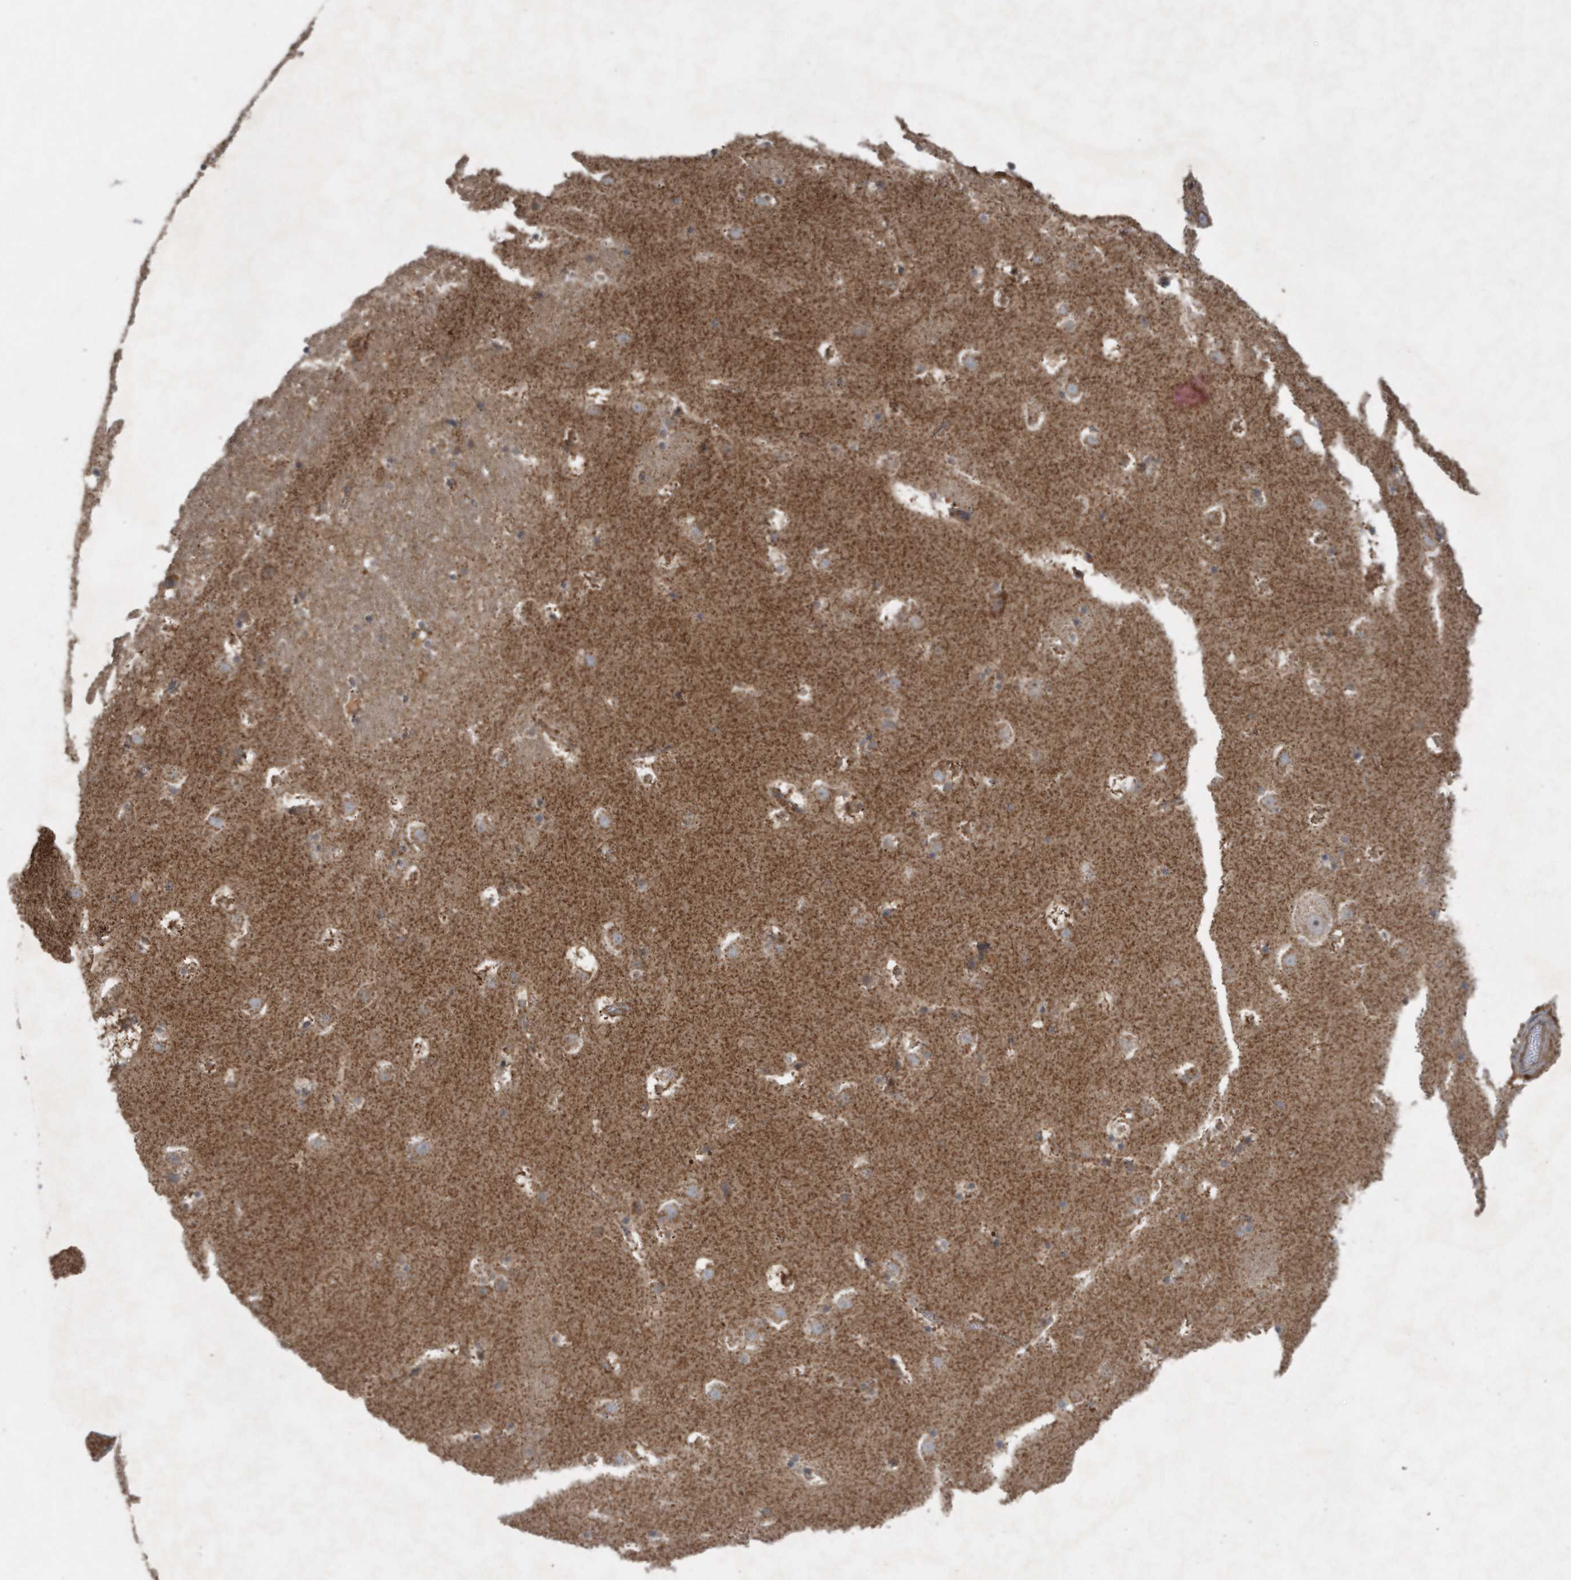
{"staining": {"intensity": "moderate", "quantity": "25%-75%", "location": "cytoplasmic/membranous"}, "tissue": "caudate", "cell_type": "Glial cells", "image_type": "normal", "snomed": [{"axis": "morphology", "description": "Normal tissue, NOS"}, {"axis": "topography", "description": "Lateral ventricle wall"}], "caption": "High-magnification brightfield microscopy of normal caudate stained with DAB (brown) and counterstained with hematoxylin (blue). glial cells exhibit moderate cytoplasmic/membranous expression is seen in approximately25%-75% of cells. The protein is shown in brown color, while the nuclei are stained blue.", "gene": "ALPK2", "patient": {"sex": "male", "age": 45}}